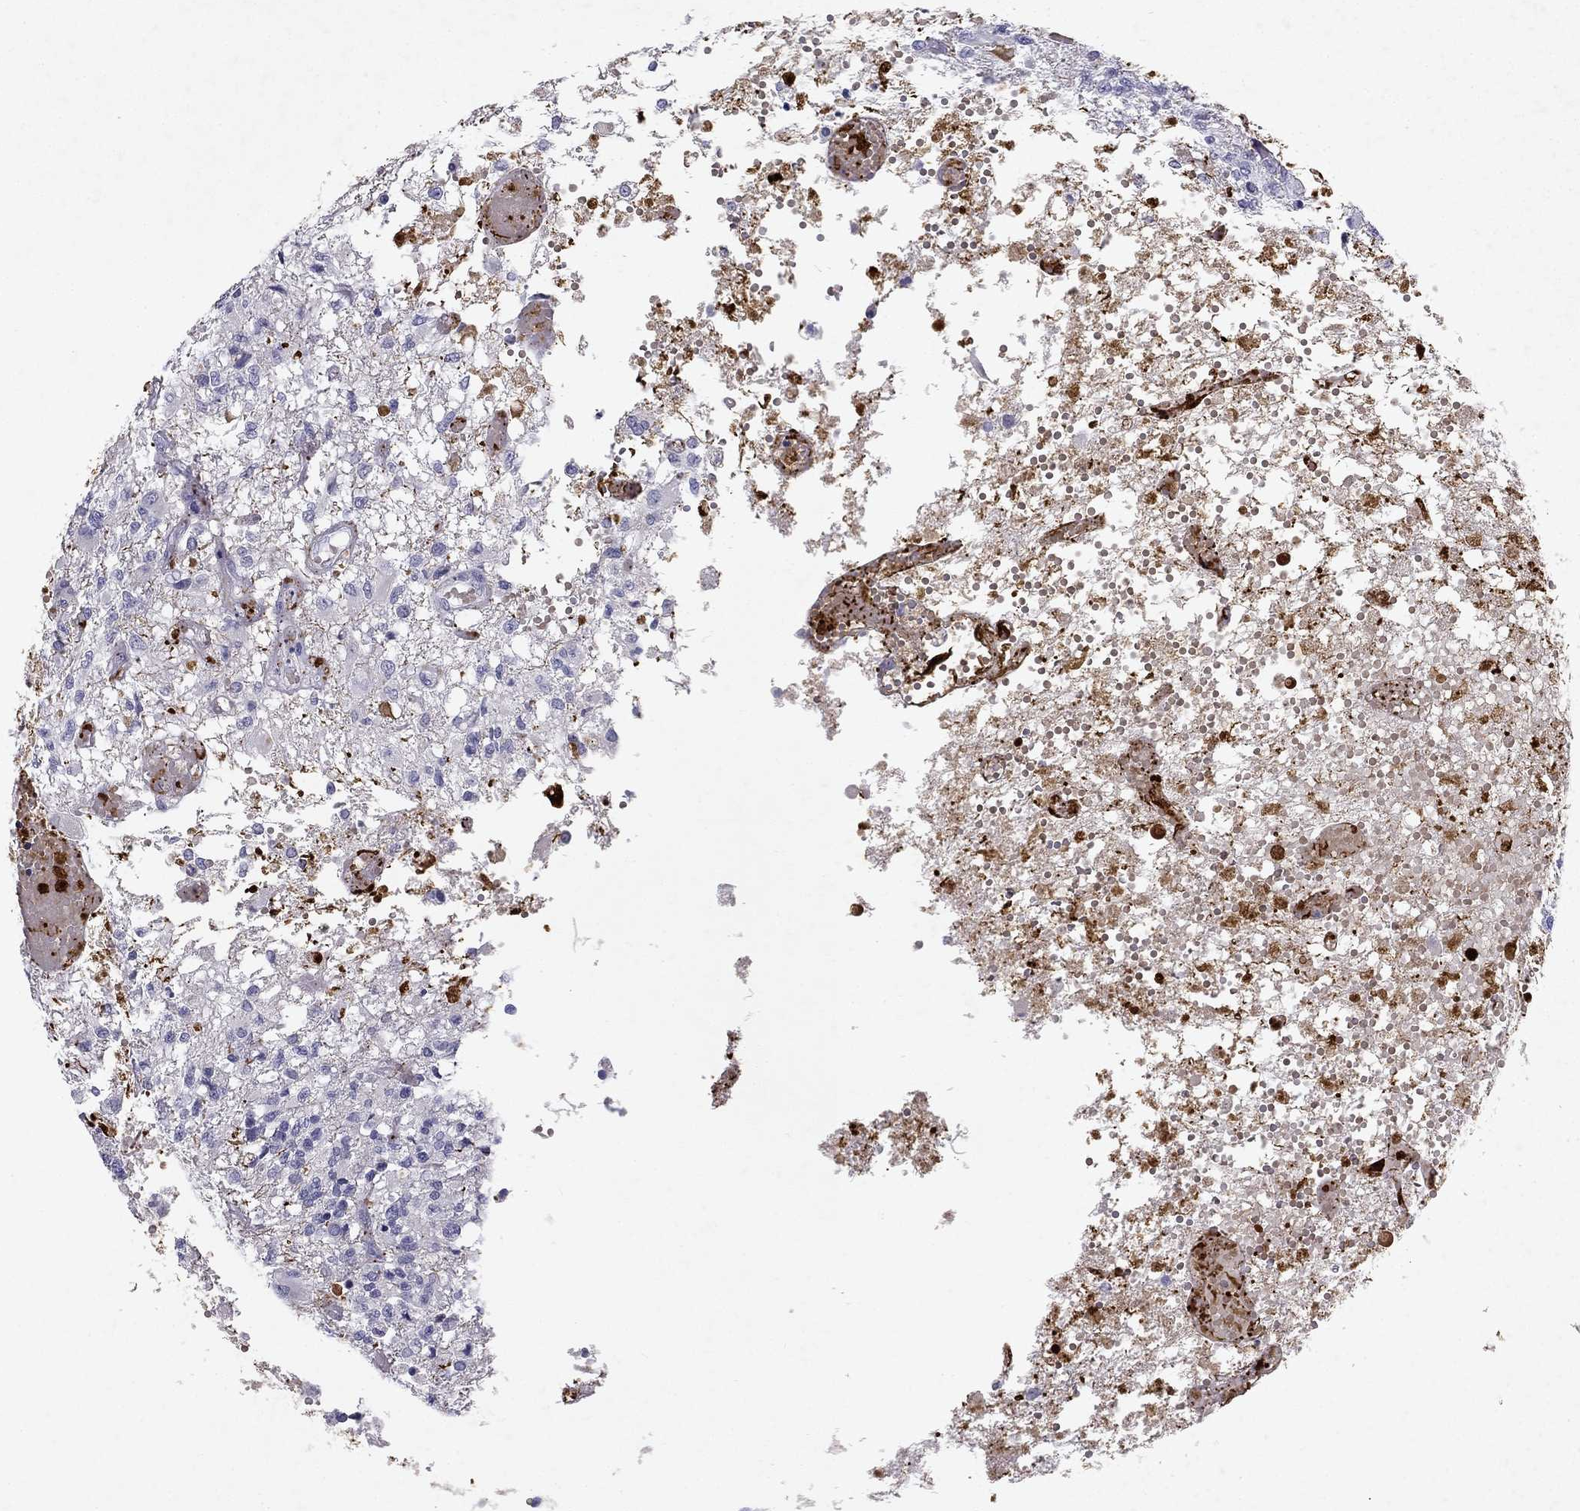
{"staining": {"intensity": "negative", "quantity": "none", "location": "none"}, "tissue": "glioma", "cell_type": "Tumor cells", "image_type": "cancer", "snomed": [{"axis": "morphology", "description": "Glioma, malignant, High grade"}, {"axis": "topography", "description": "Brain"}], "caption": "Immunohistochemistry (IHC) of glioma demonstrates no positivity in tumor cells.", "gene": "SLC6A4", "patient": {"sex": "female", "age": 63}}